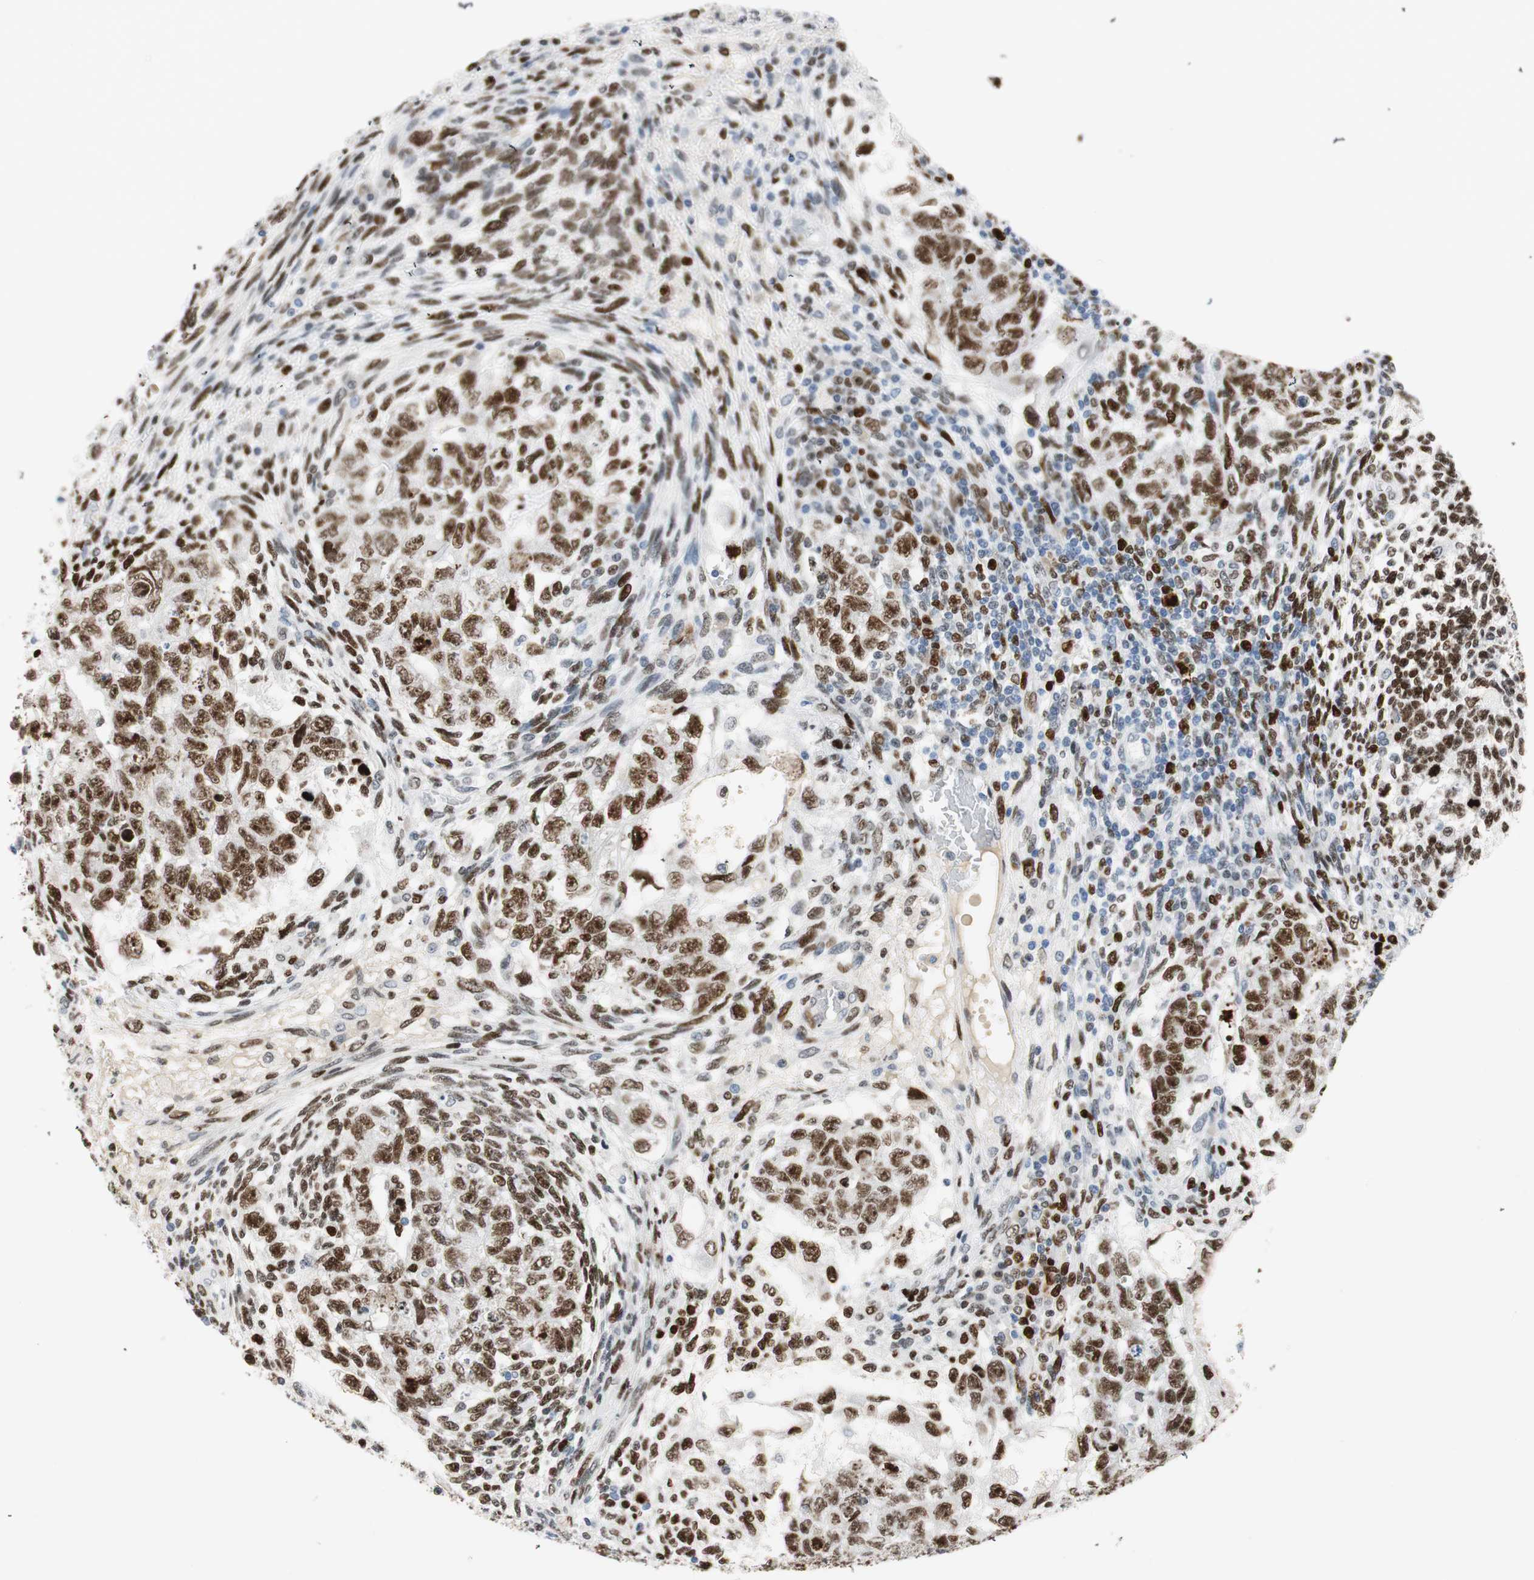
{"staining": {"intensity": "strong", "quantity": ">75%", "location": "nuclear"}, "tissue": "testis cancer", "cell_type": "Tumor cells", "image_type": "cancer", "snomed": [{"axis": "morphology", "description": "Normal tissue, NOS"}, {"axis": "morphology", "description": "Carcinoma, Embryonal, NOS"}, {"axis": "topography", "description": "Testis"}], "caption": "Strong nuclear expression for a protein is seen in approximately >75% of tumor cells of testis embryonal carcinoma using immunohistochemistry (IHC).", "gene": "EZH2", "patient": {"sex": "male", "age": 36}}